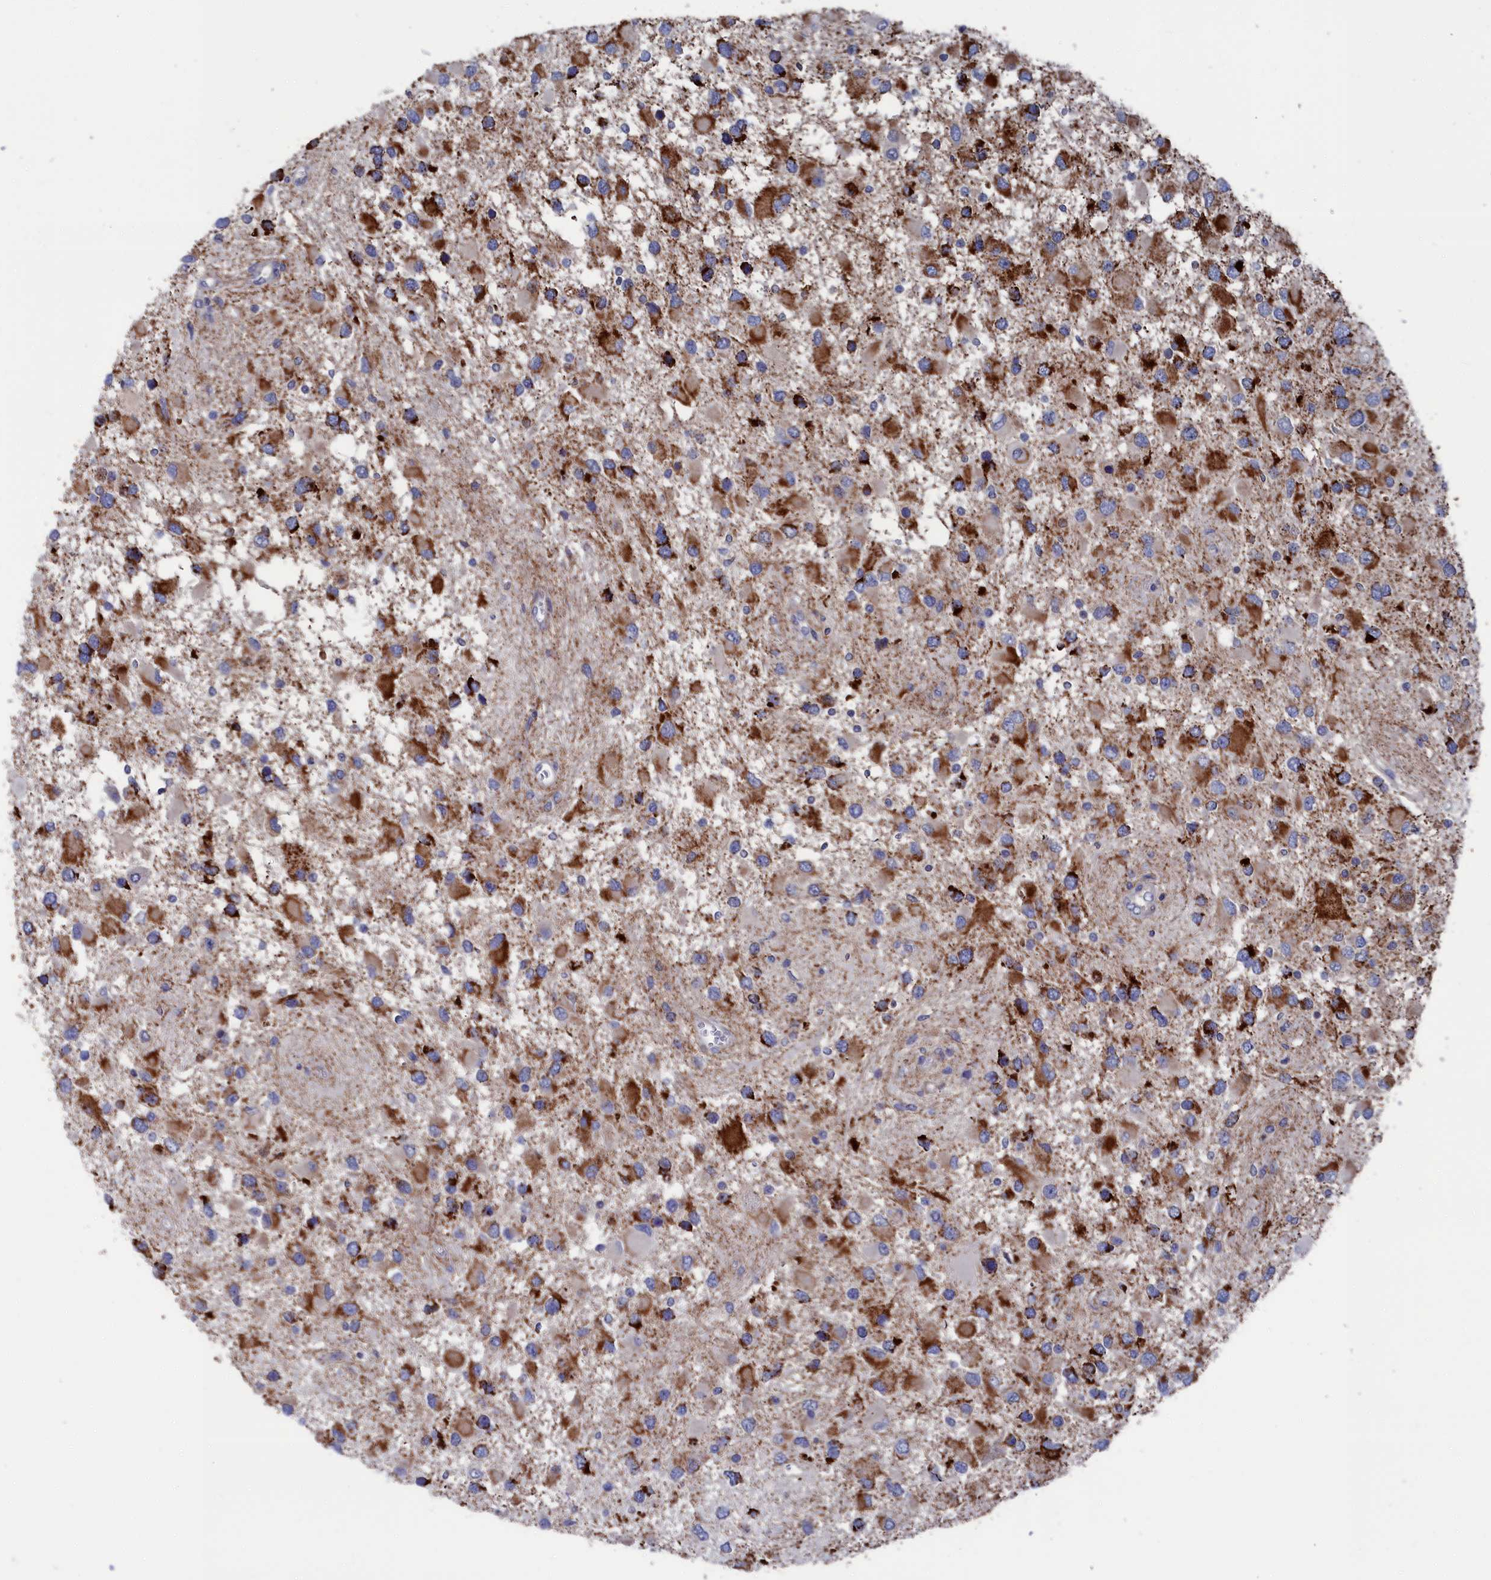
{"staining": {"intensity": "moderate", "quantity": "<25%", "location": "cytoplasmic/membranous"}, "tissue": "glioma", "cell_type": "Tumor cells", "image_type": "cancer", "snomed": [{"axis": "morphology", "description": "Glioma, malignant, High grade"}, {"axis": "topography", "description": "Brain"}], "caption": "An immunohistochemistry (IHC) photomicrograph of tumor tissue is shown. Protein staining in brown shows moderate cytoplasmic/membranous positivity in malignant glioma (high-grade) within tumor cells. The staining is performed using DAB brown chromogen to label protein expression. The nuclei are counter-stained blue using hematoxylin.", "gene": "CEND1", "patient": {"sex": "male", "age": 53}}